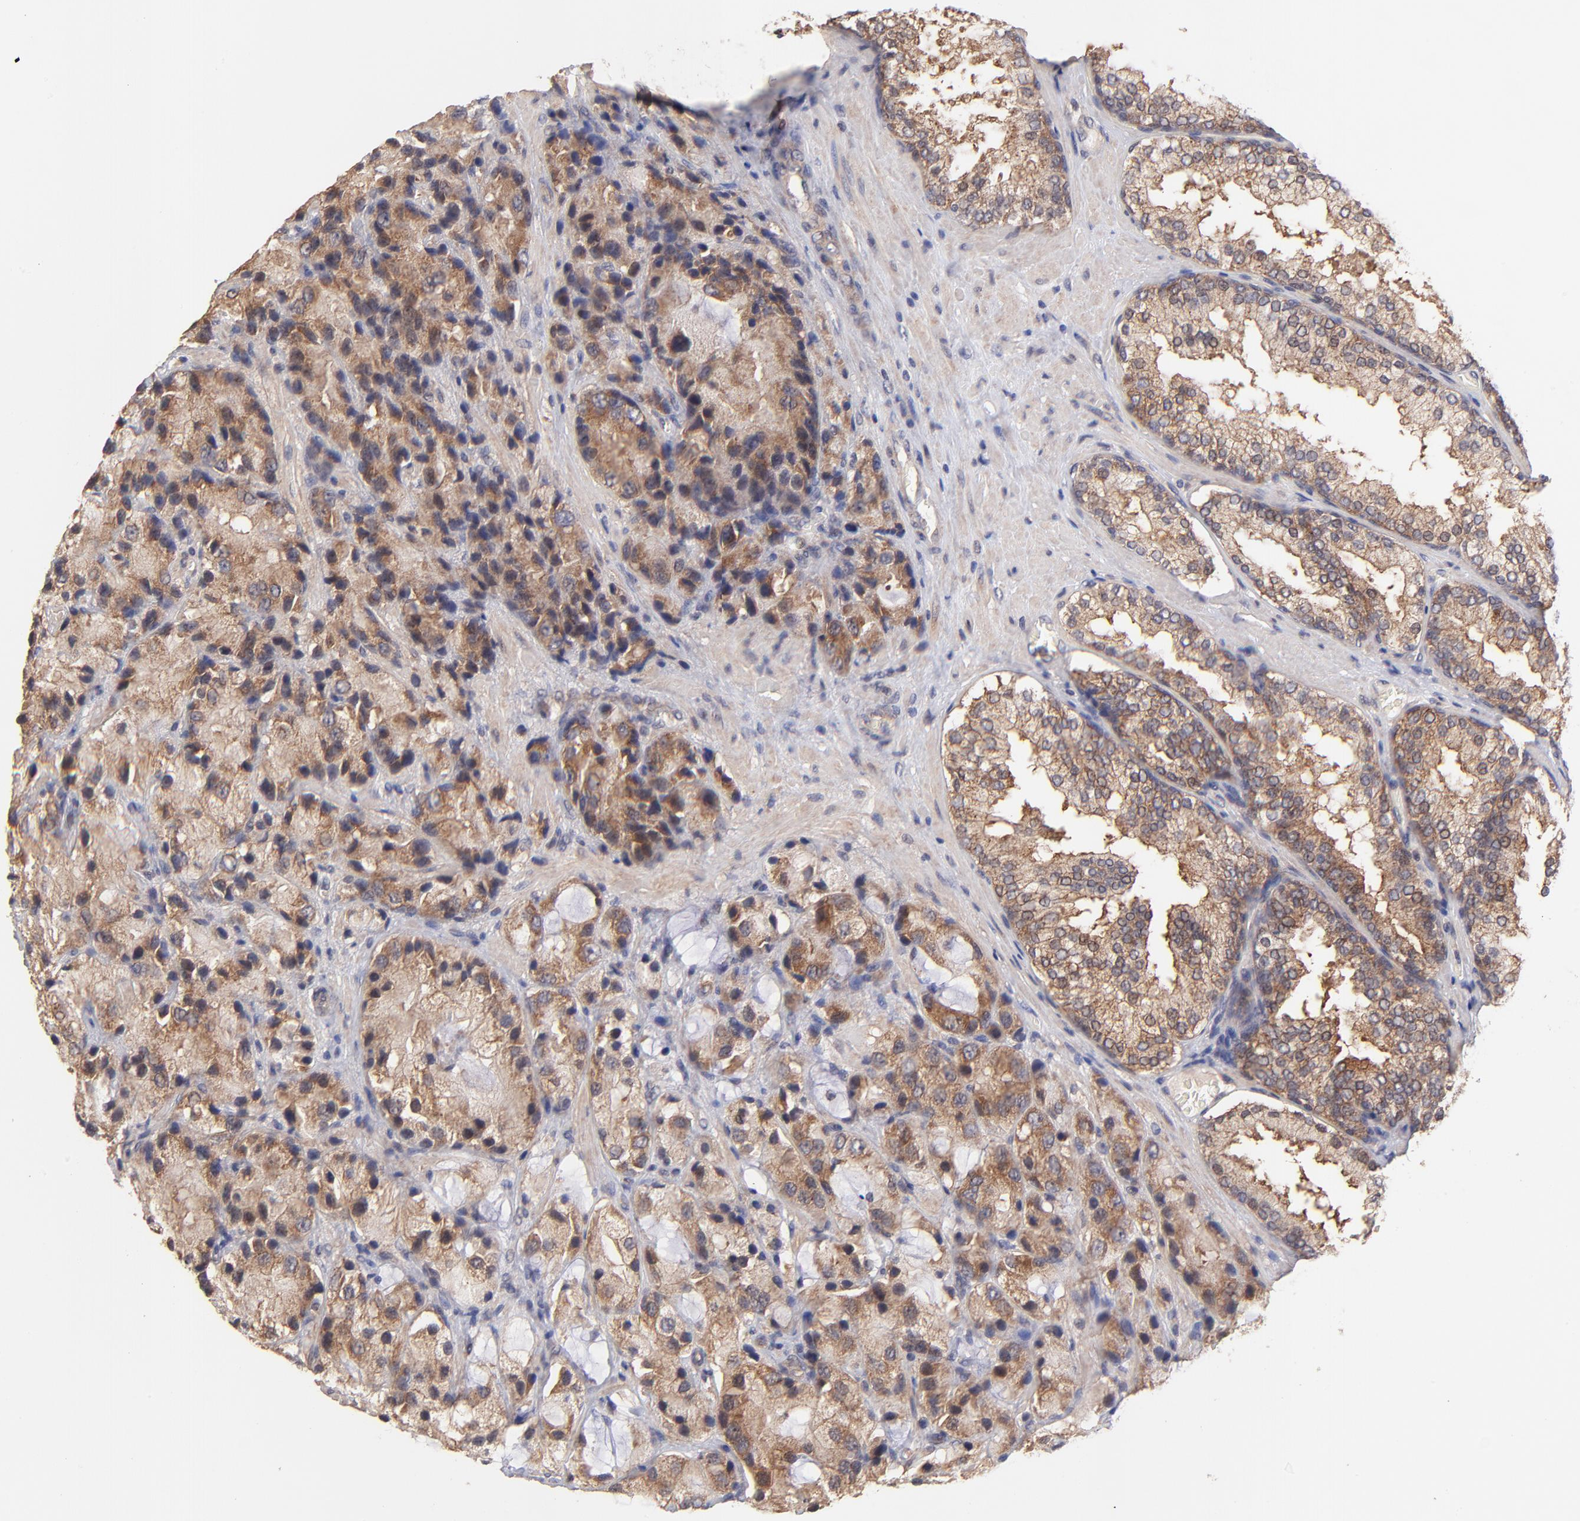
{"staining": {"intensity": "moderate", "quantity": ">75%", "location": "cytoplasmic/membranous"}, "tissue": "prostate cancer", "cell_type": "Tumor cells", "image_type": "cancer", "snomed": [{"axis": "morphology", "description": "Adenocarcinoma, High grade"}, {"axis": "topography", "description": "Prostate"}], "caption": "Brown immunohistochemical staining in human prostate high-grade adenocarcinoma displays moderate cytoplasmic/membranous positivity in about >75% of tumor cells.", "gene": "BAIAP2L2", "patient": {"sex": "male", "age": 70}}